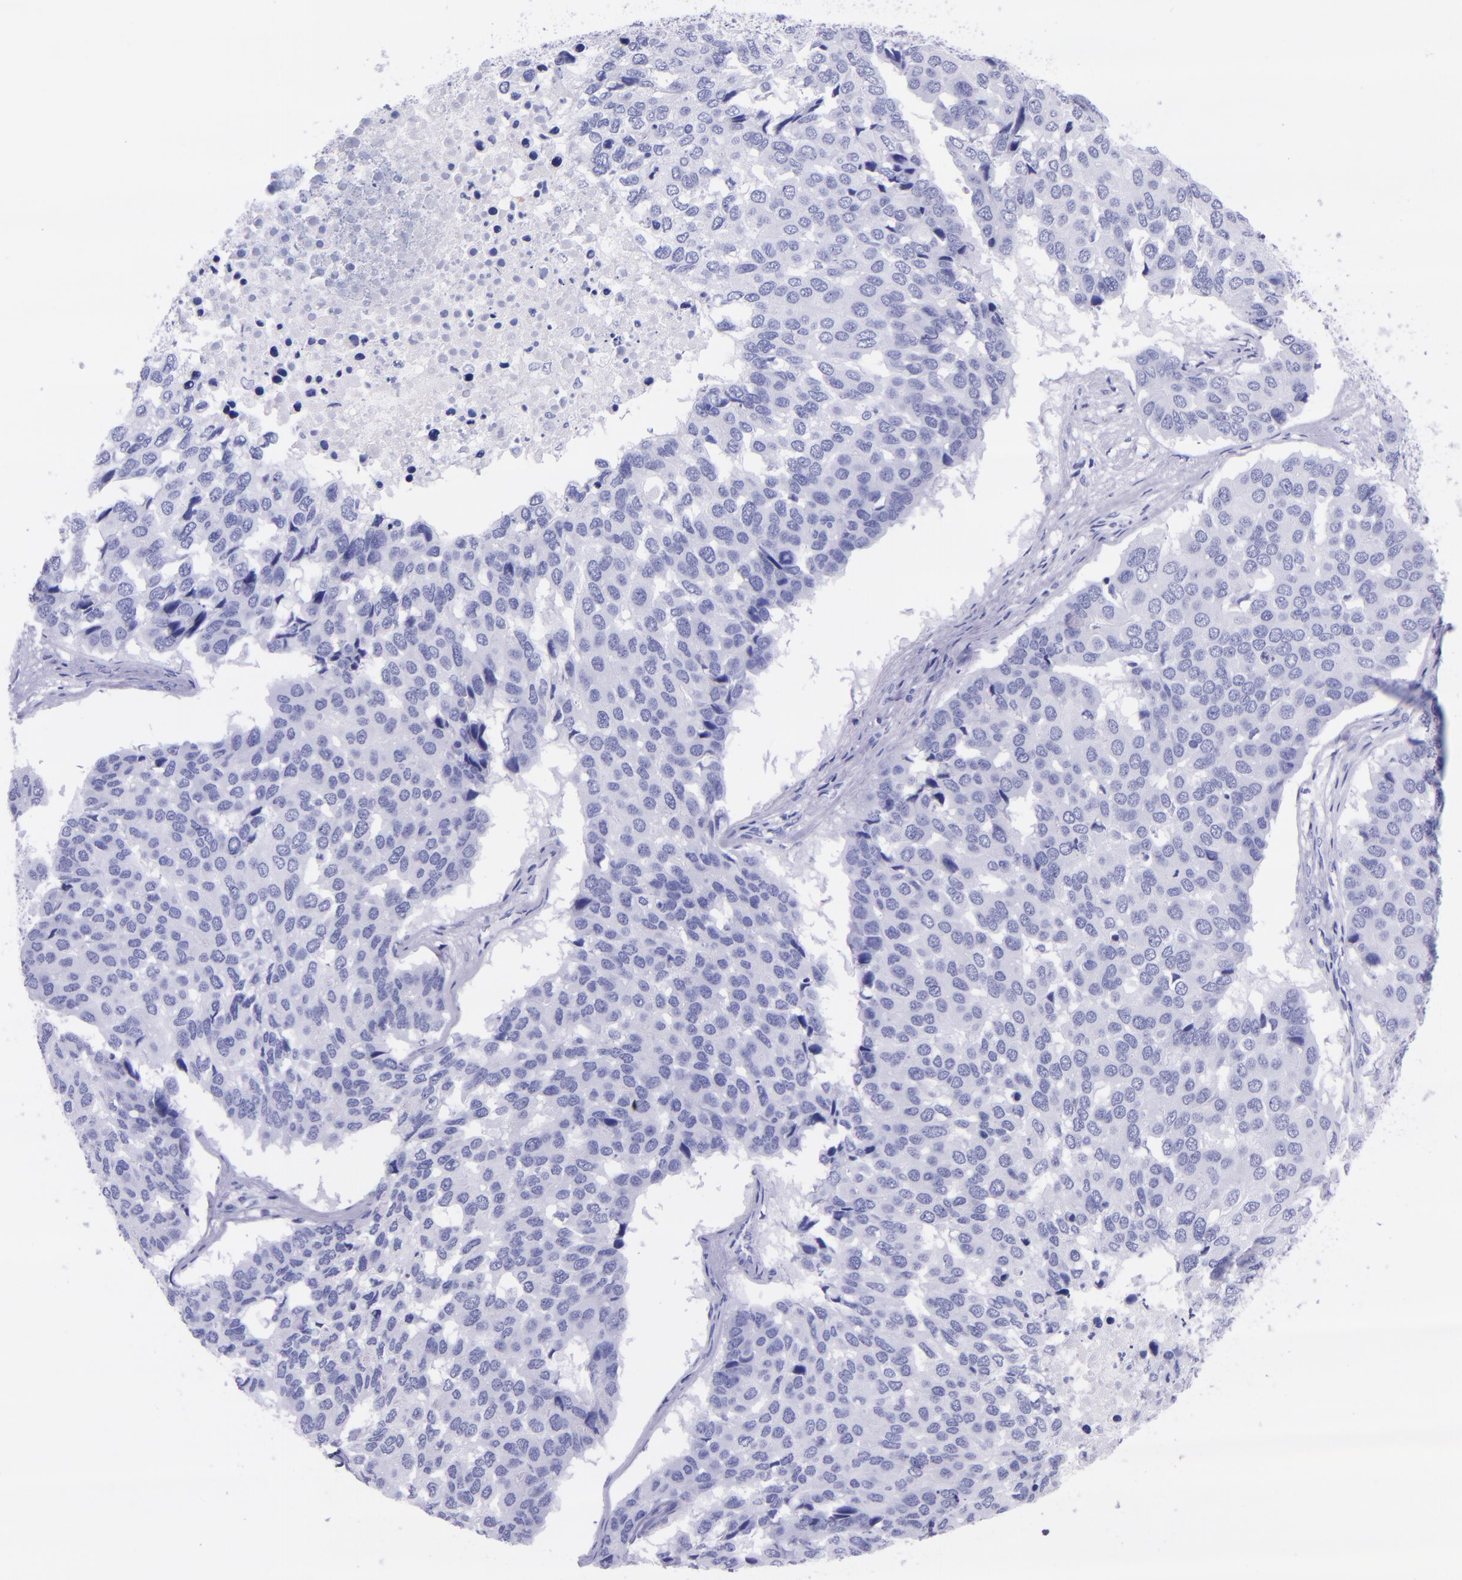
{"staining": {"intensity": "negative", "quantity": "none", "location": "none"}, "tissue": "pancreatic cancer", "cell_type": "Tumor cells", "image_type": "cancer", "snomed": [{"axis": "morphology", "description": "Adenocarcinoma, NOS"}, {"axis": "topography", "description": "Pancreas"}], "caption": "Adenocarcinoma (pancreatic) stained for a protein using IHC reveals no expression tumor cells.", "gene": "MBP", "patient": {"sex": "male", "age": 50}}